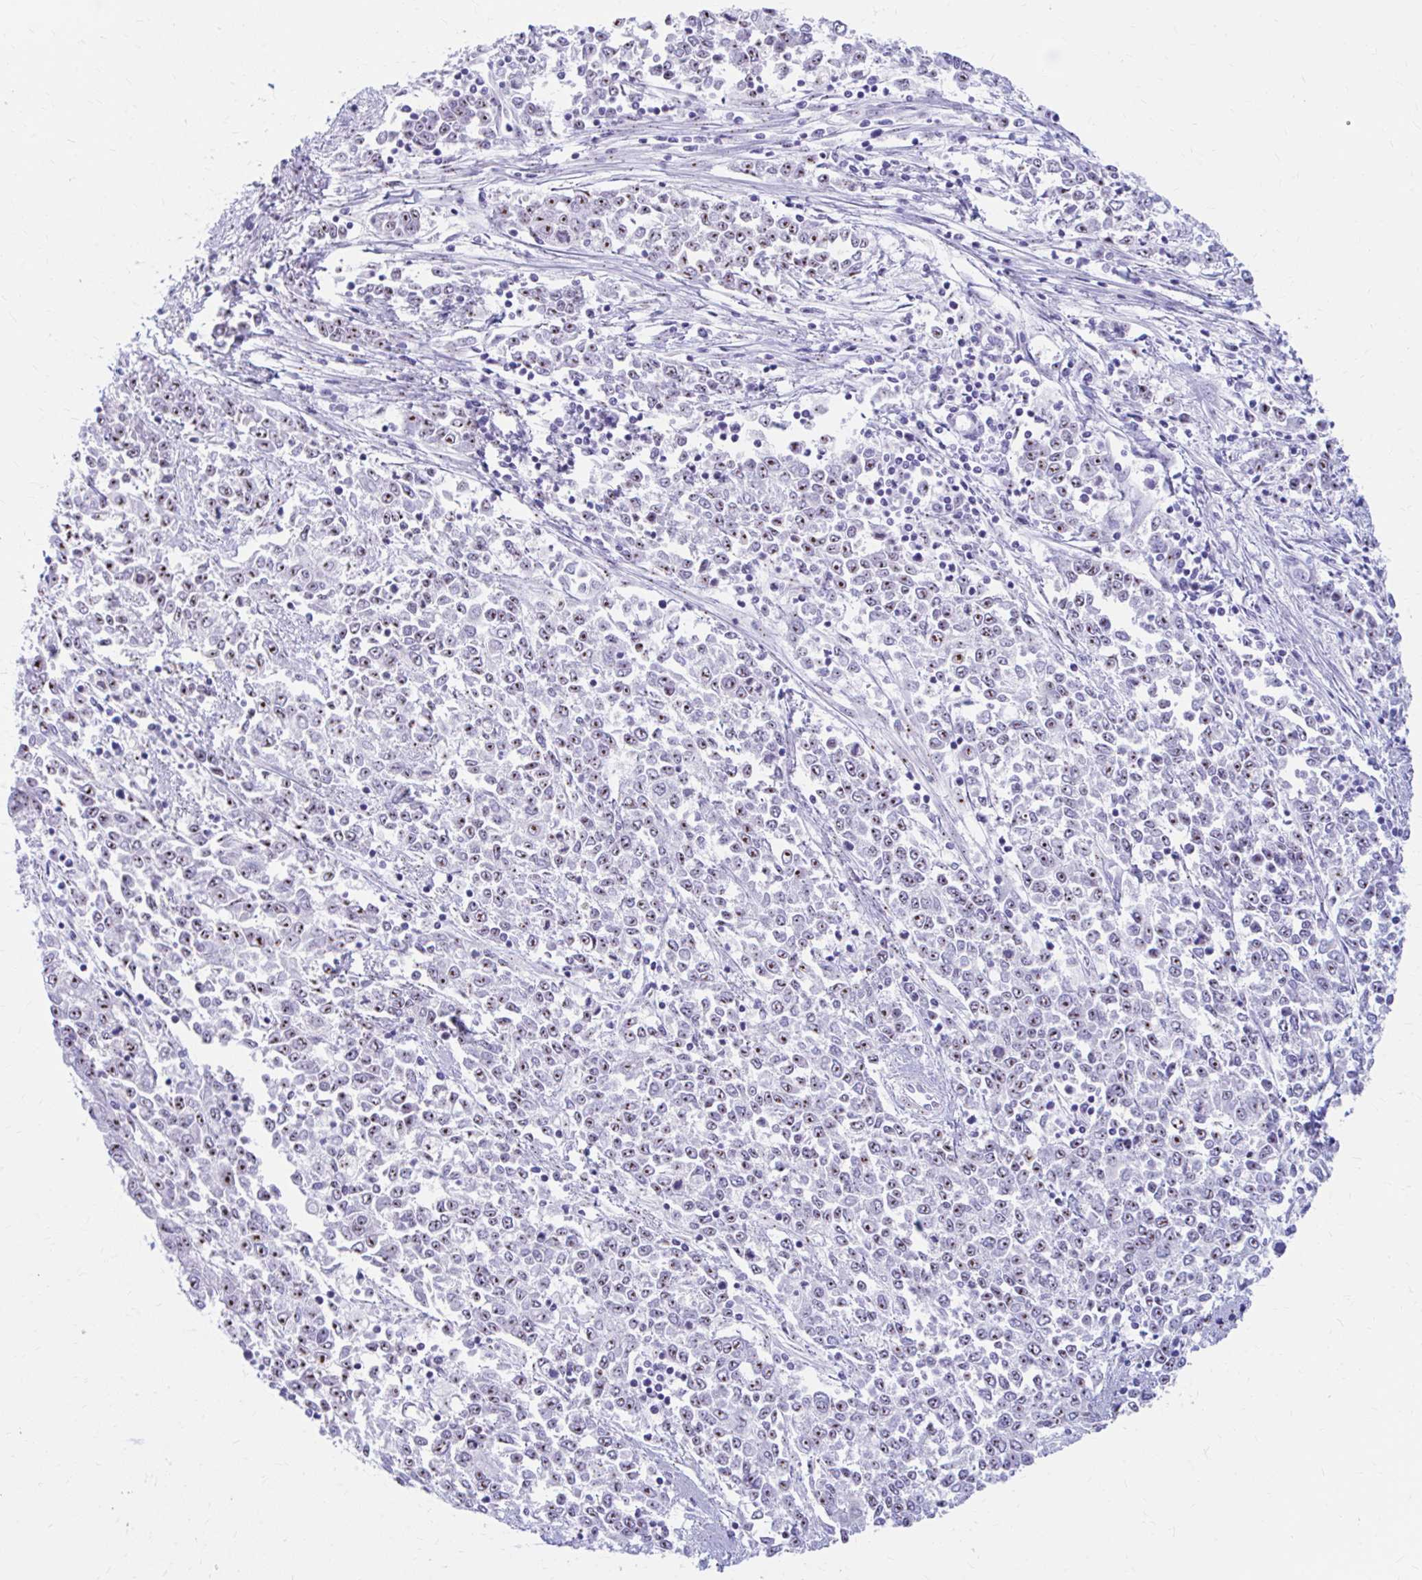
{"staining": {"intensity": "moderate", "quantity": ">75%", "location": "nuclear"}, "tissue": "endometrial cancer", "cell_type": "Tumor cells", "image_type": "cancer", "snomed": [{"axis": "morphology", "description": "Adenocarcinoma, NOS"}, {"axis": "topography", "description": "Endometrium"}], "caption": "Protein analysis of endometrial cancer tissue shows moderate nuclear expression in about >75% of tumor cells. (DAB (3,3'-diaminobenzidine) IHC, brown staining for protein, blue staining for nuclei).", "gene": "FTSJ3", "patient": {"sex": "female", "age": 50}}